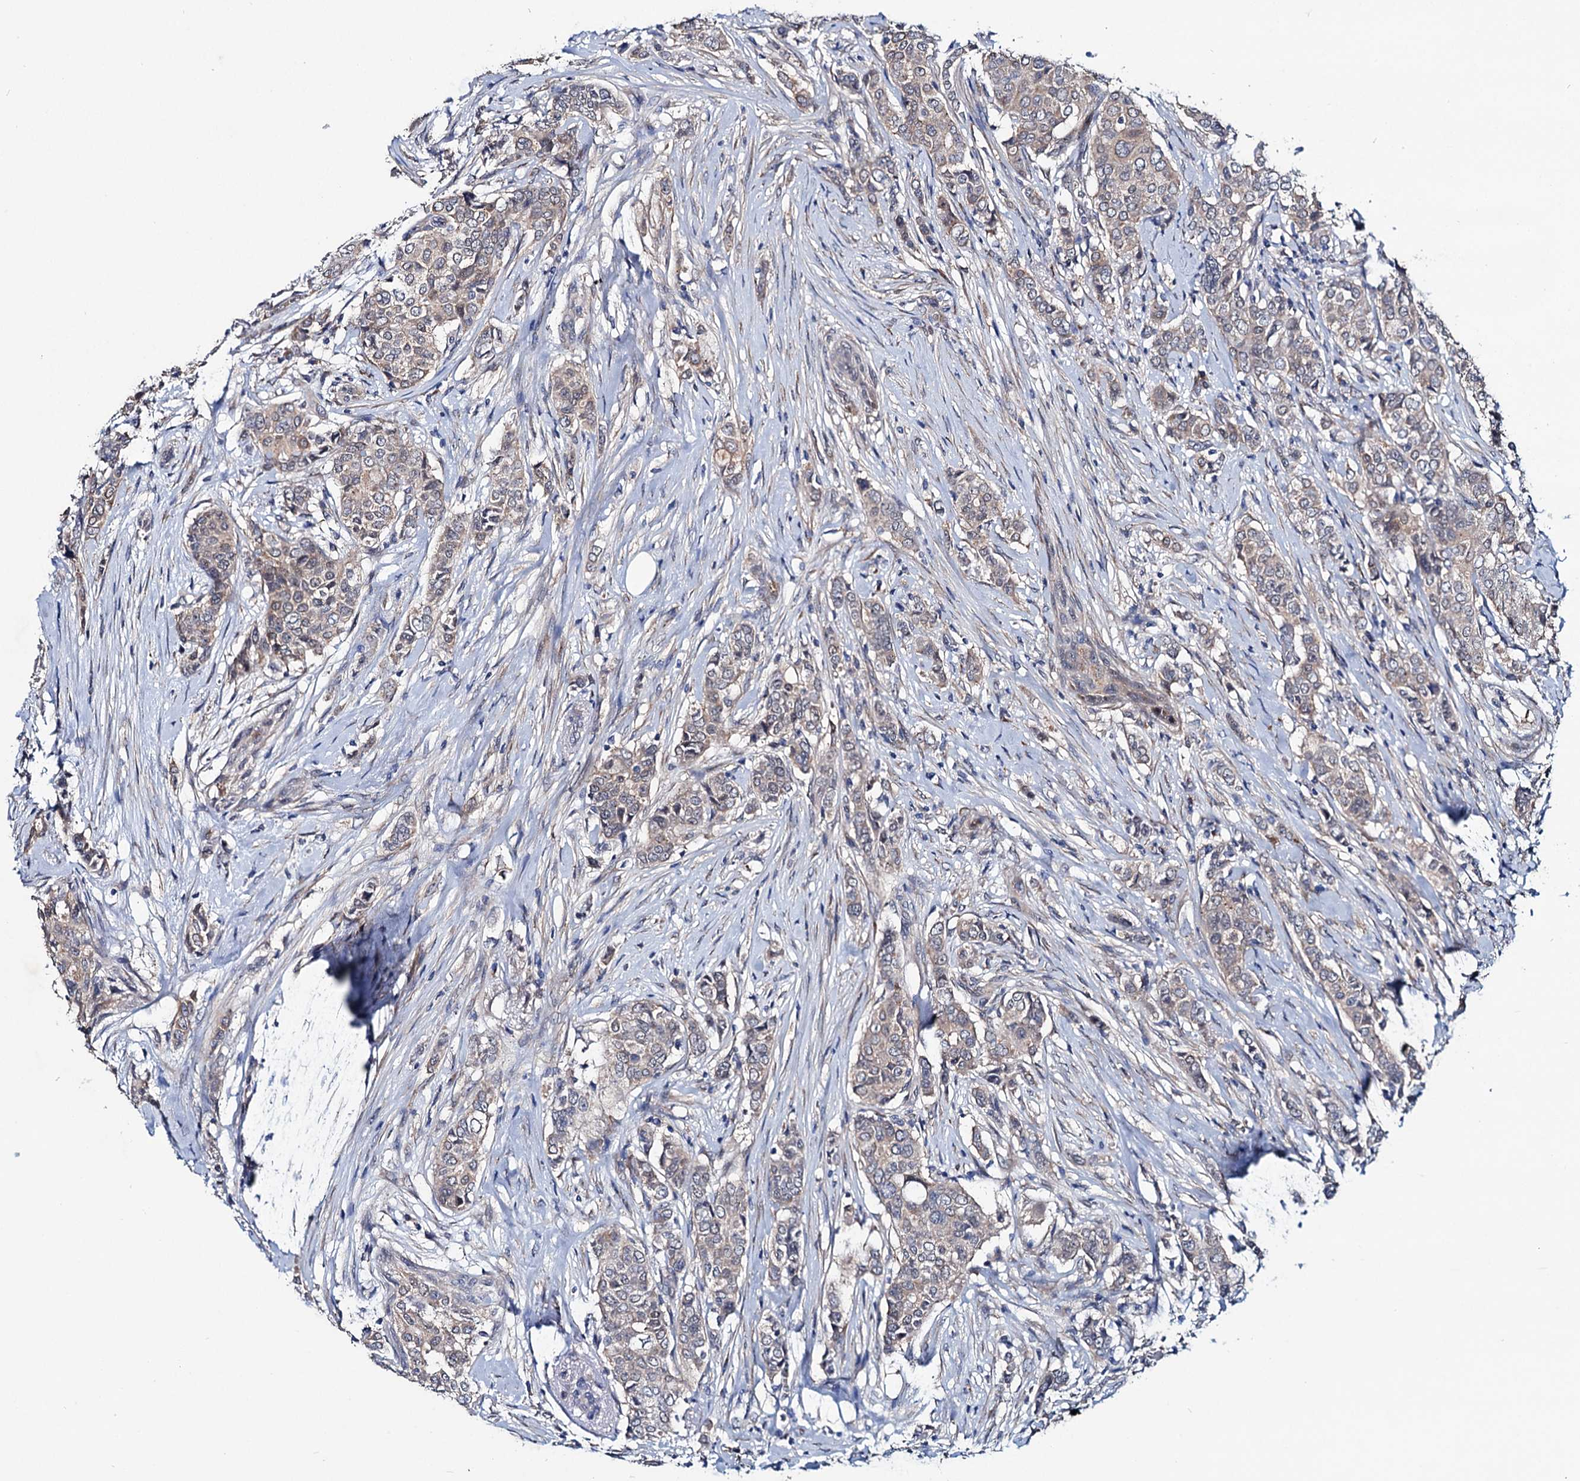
{"staining": {"intensity": "negative", "quantity": "none", "location": "none"}, "tissue": "breast cancer", "cell_type": "Tumor cells", "image_type": "cancer", "snomed": [{"axis": "morphology", "description": "Lobular carcinoma"}, {"axis": "topography", "description": "Breast"}], "caption": "Breast lobular carcinoma was stained to show a protein in brown. There is no significant staining in tumor cells.", "gene": "EYA4", "patient": {"sex": "female", "age": 51}}